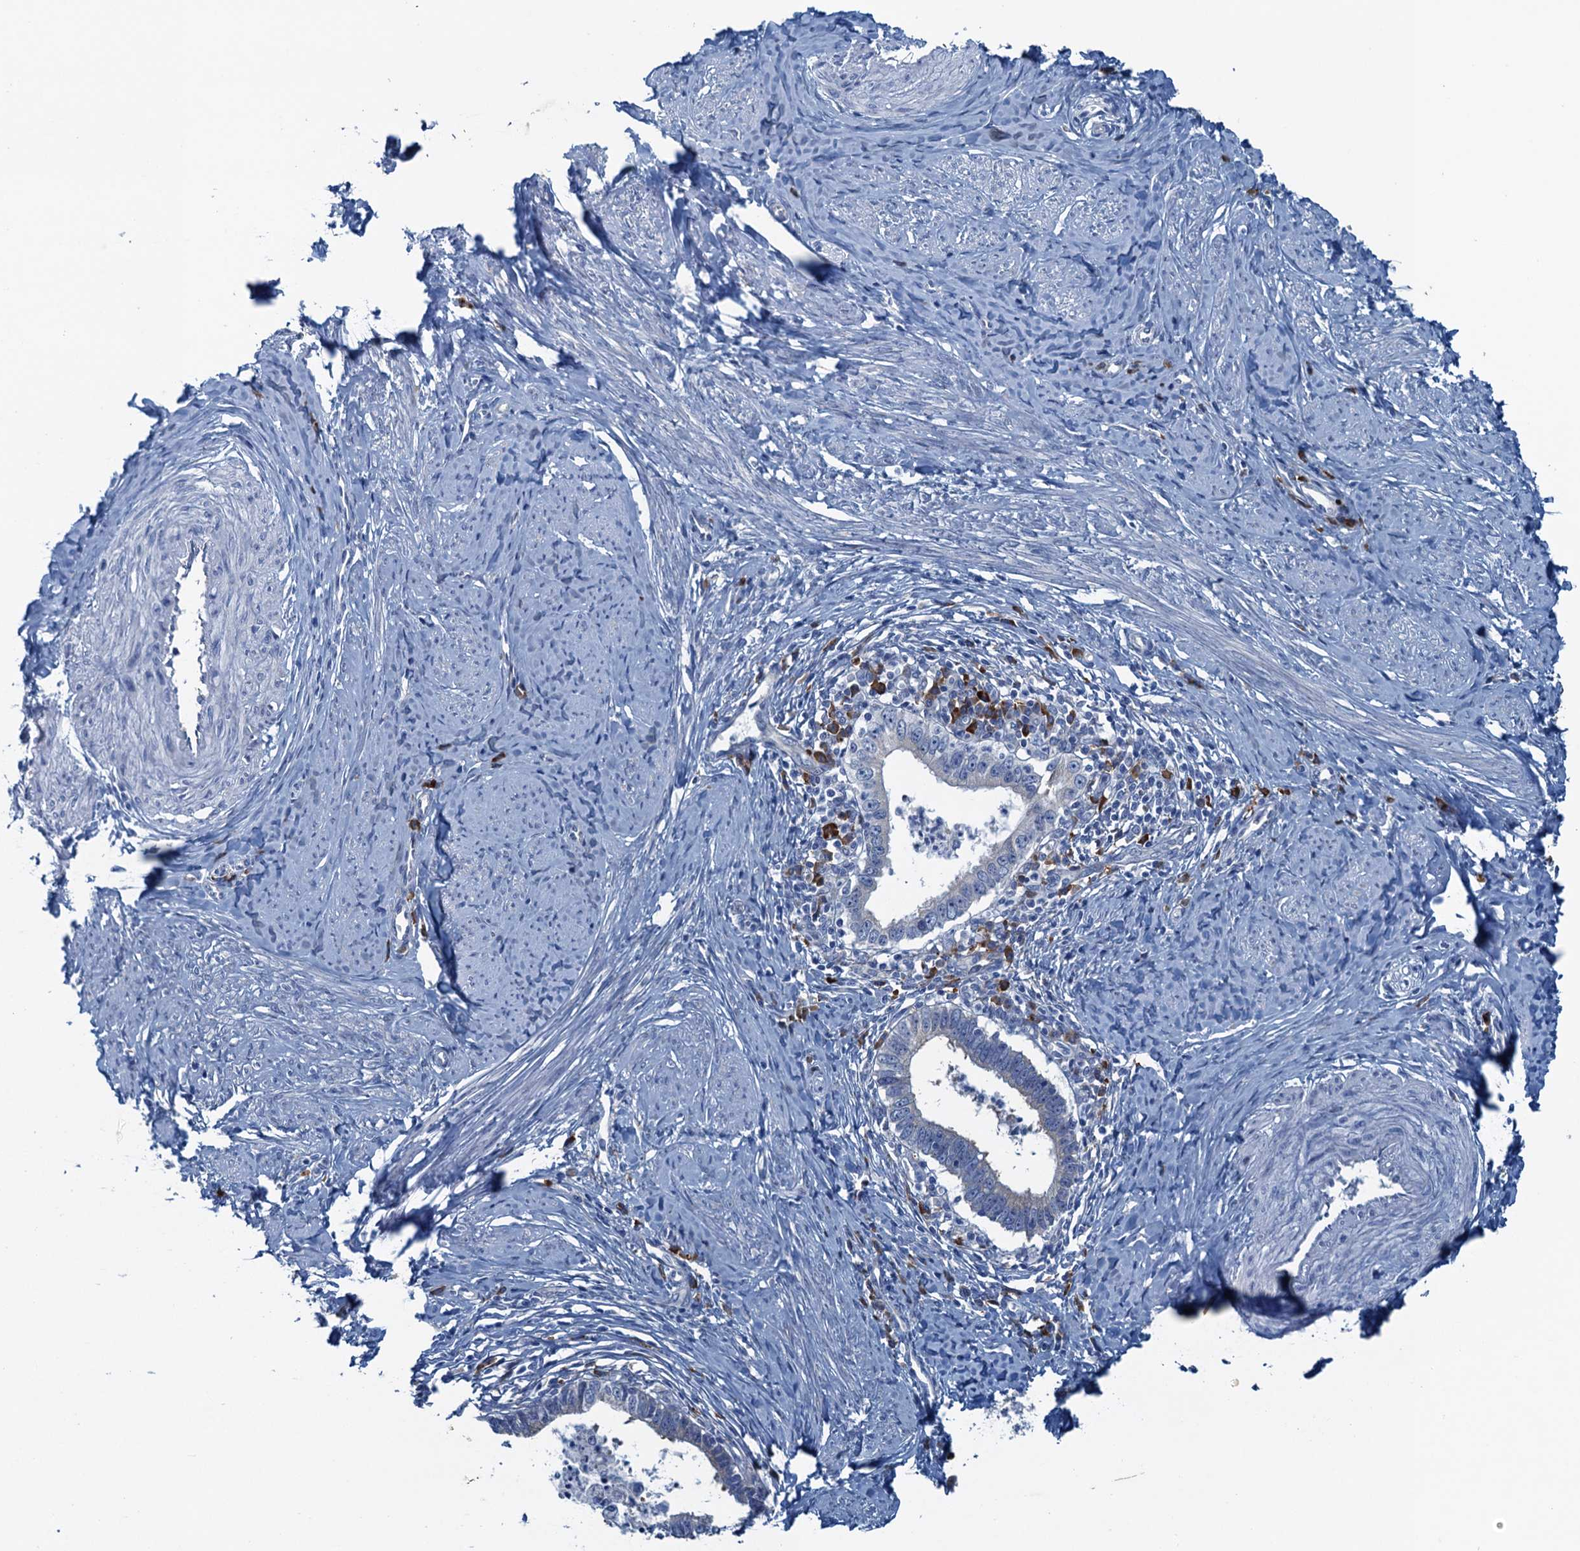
{"staining": {"intensity": "negative", "quantity": "none", "location": "none"}, "tissue": "cervical cancer", "cell_type": "Tumor cells", "image_type": "cancer", "snomed": [{"axis": "morphology", "description": "Adenocarcinoma, NOS"}, {"axis": "topography", "description": "Cervix"}], "caption": "DAB immunohistochemical staining of human cervical cancer demonstrates no significant positivity in tumor cells.", "gene": "CBLIF", "patient": {"sex": "female", "age": 36}}